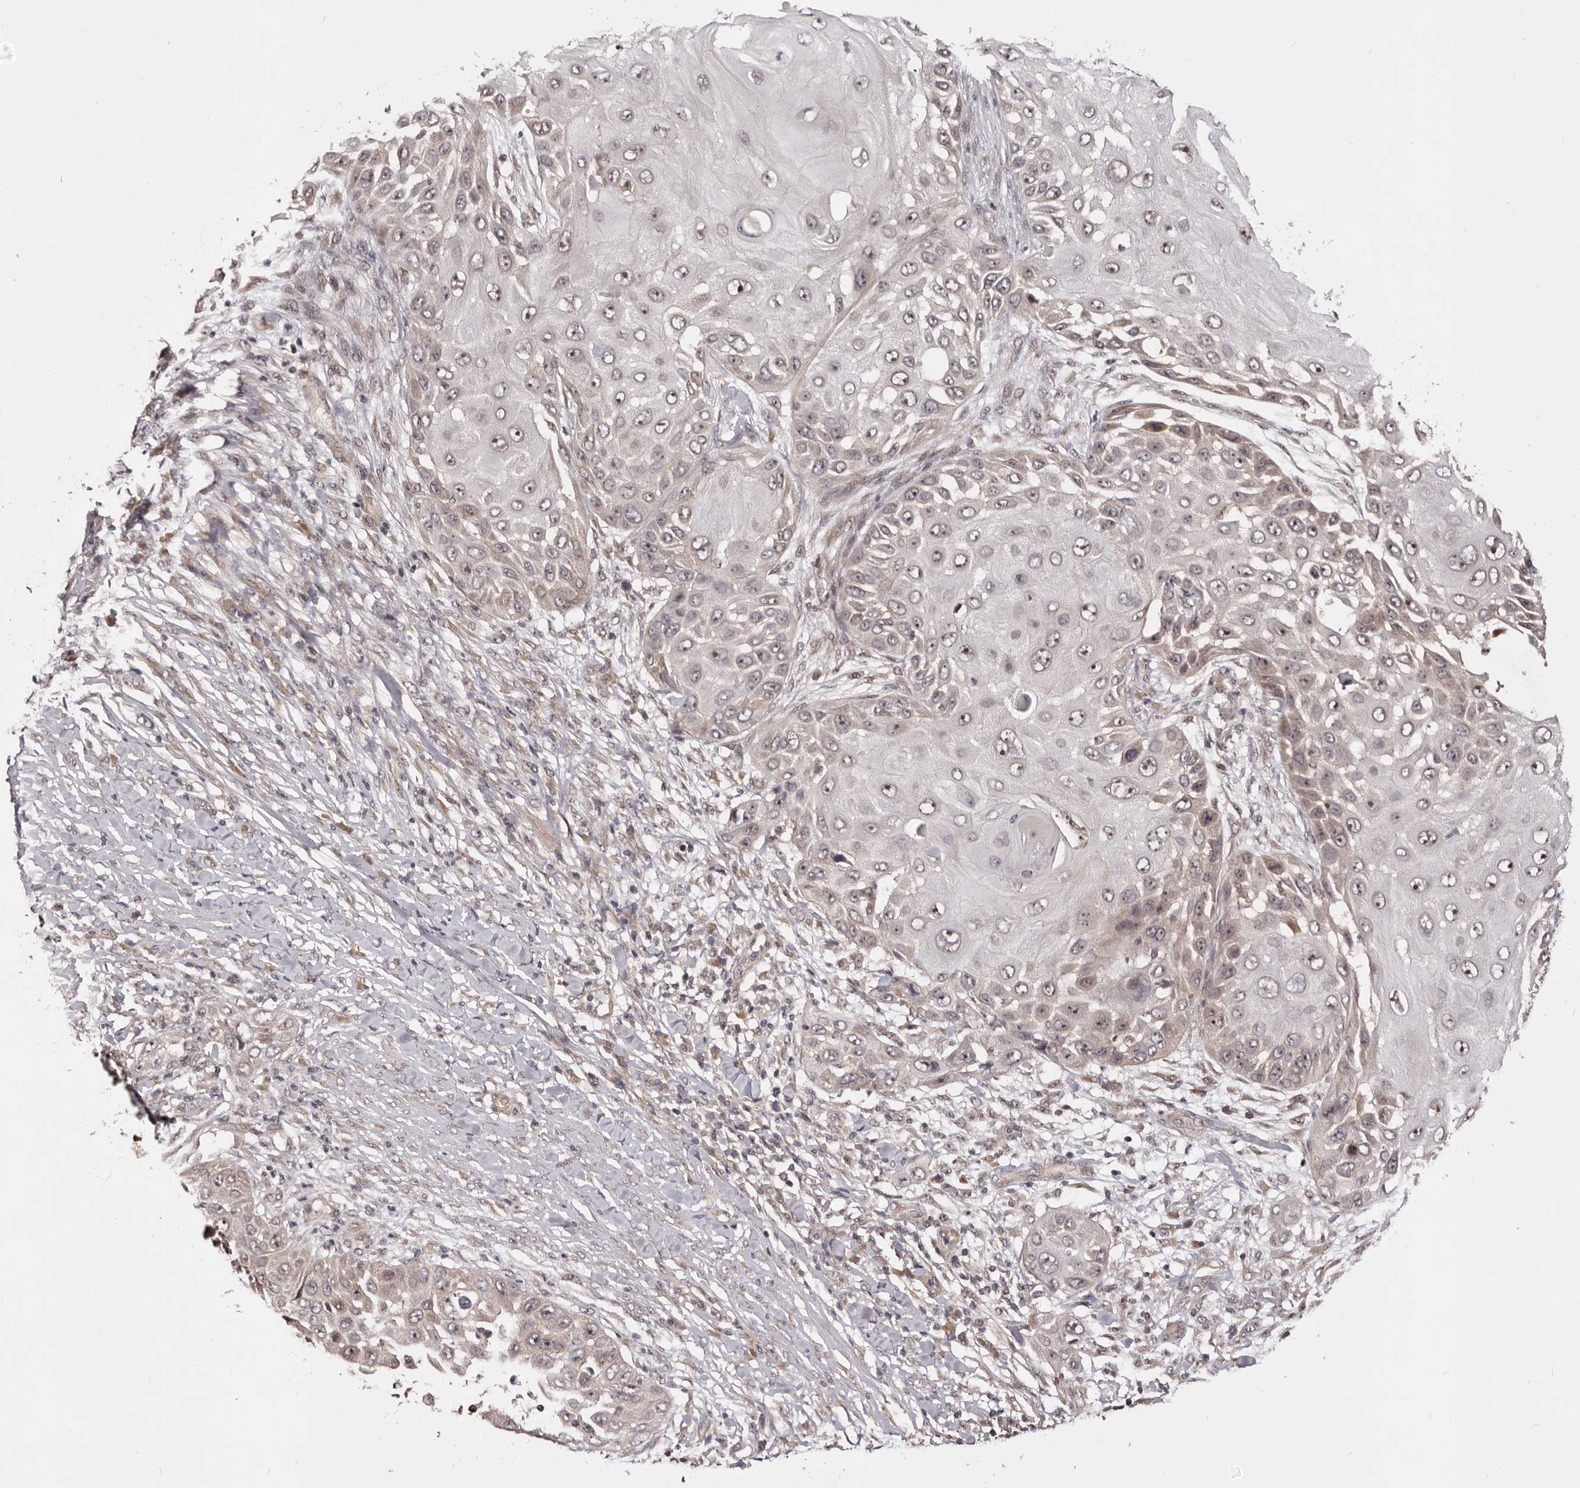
{"staining": {"intensity": "moderate", "quantity": "25%-75%", "location": "nuclear"}, "tissue": "skin cancer", "cell_type": "Tumor cells", "image_type": "cancer", "snomed": [{"axis": "morphology", "description": "Squamous cell carcinoma, NOS"}, {"axis": "topography", "description": "Skin"}], "caption": "The image reveals a brown stain indicating the presence of a protein in the nuclear of tumor cells in skin cancer (squamous cell carcinoma). (brown staining indicates protein expression, while blue staining denotes nuclei).", "gene": "NOL12", "patient": {"sex": "female", "age": 44}}